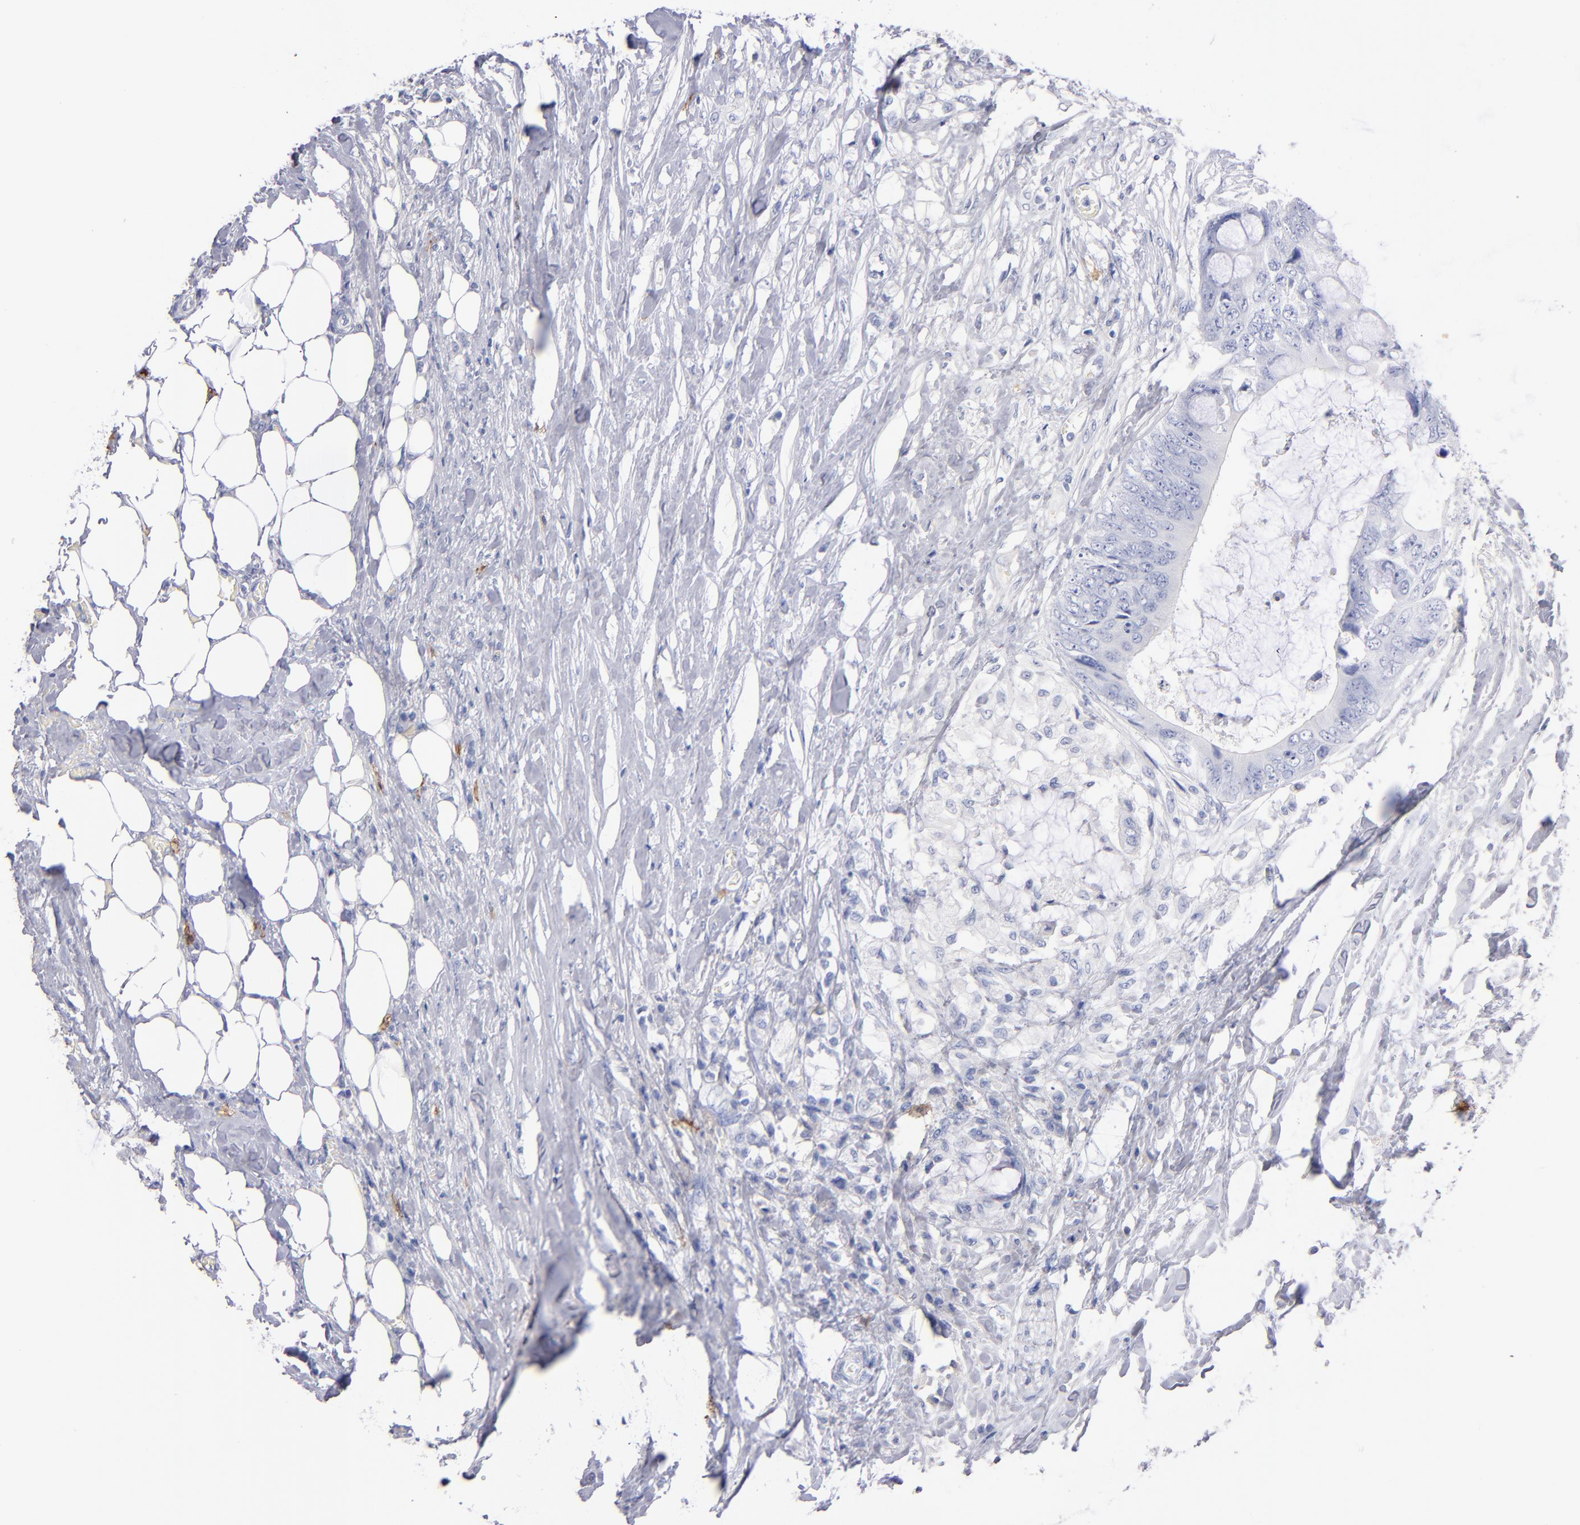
{"staining": {"intensity": "negative", "quantity": "none", "location": "none"}, "tissue": "colorectal cancer", "cell_type": "Tumor cells", "image_type": "cancer", "snomed": [{"axis": "morphology", "description": "Normal tissue, NOS"}, {"axis": "morphology", "description": "Adenocarcinoma, NOS"}, {"axis": "topography", "description": "Rectum"}, {"axis": "topography", "description": "Peripheral nerve tissue"}], "caption": "A photomicrograph of colorectal adenocarcinoma stained for a protein displays no brown staining in tumor cells. The staining was performed using DAB to visualize the protein expression in brown, while the nuclei were stained in blue with hematoxylin (Magnification: 20x).", "gene": "KIT", "patient": {"sex": "female", "age": 77}}